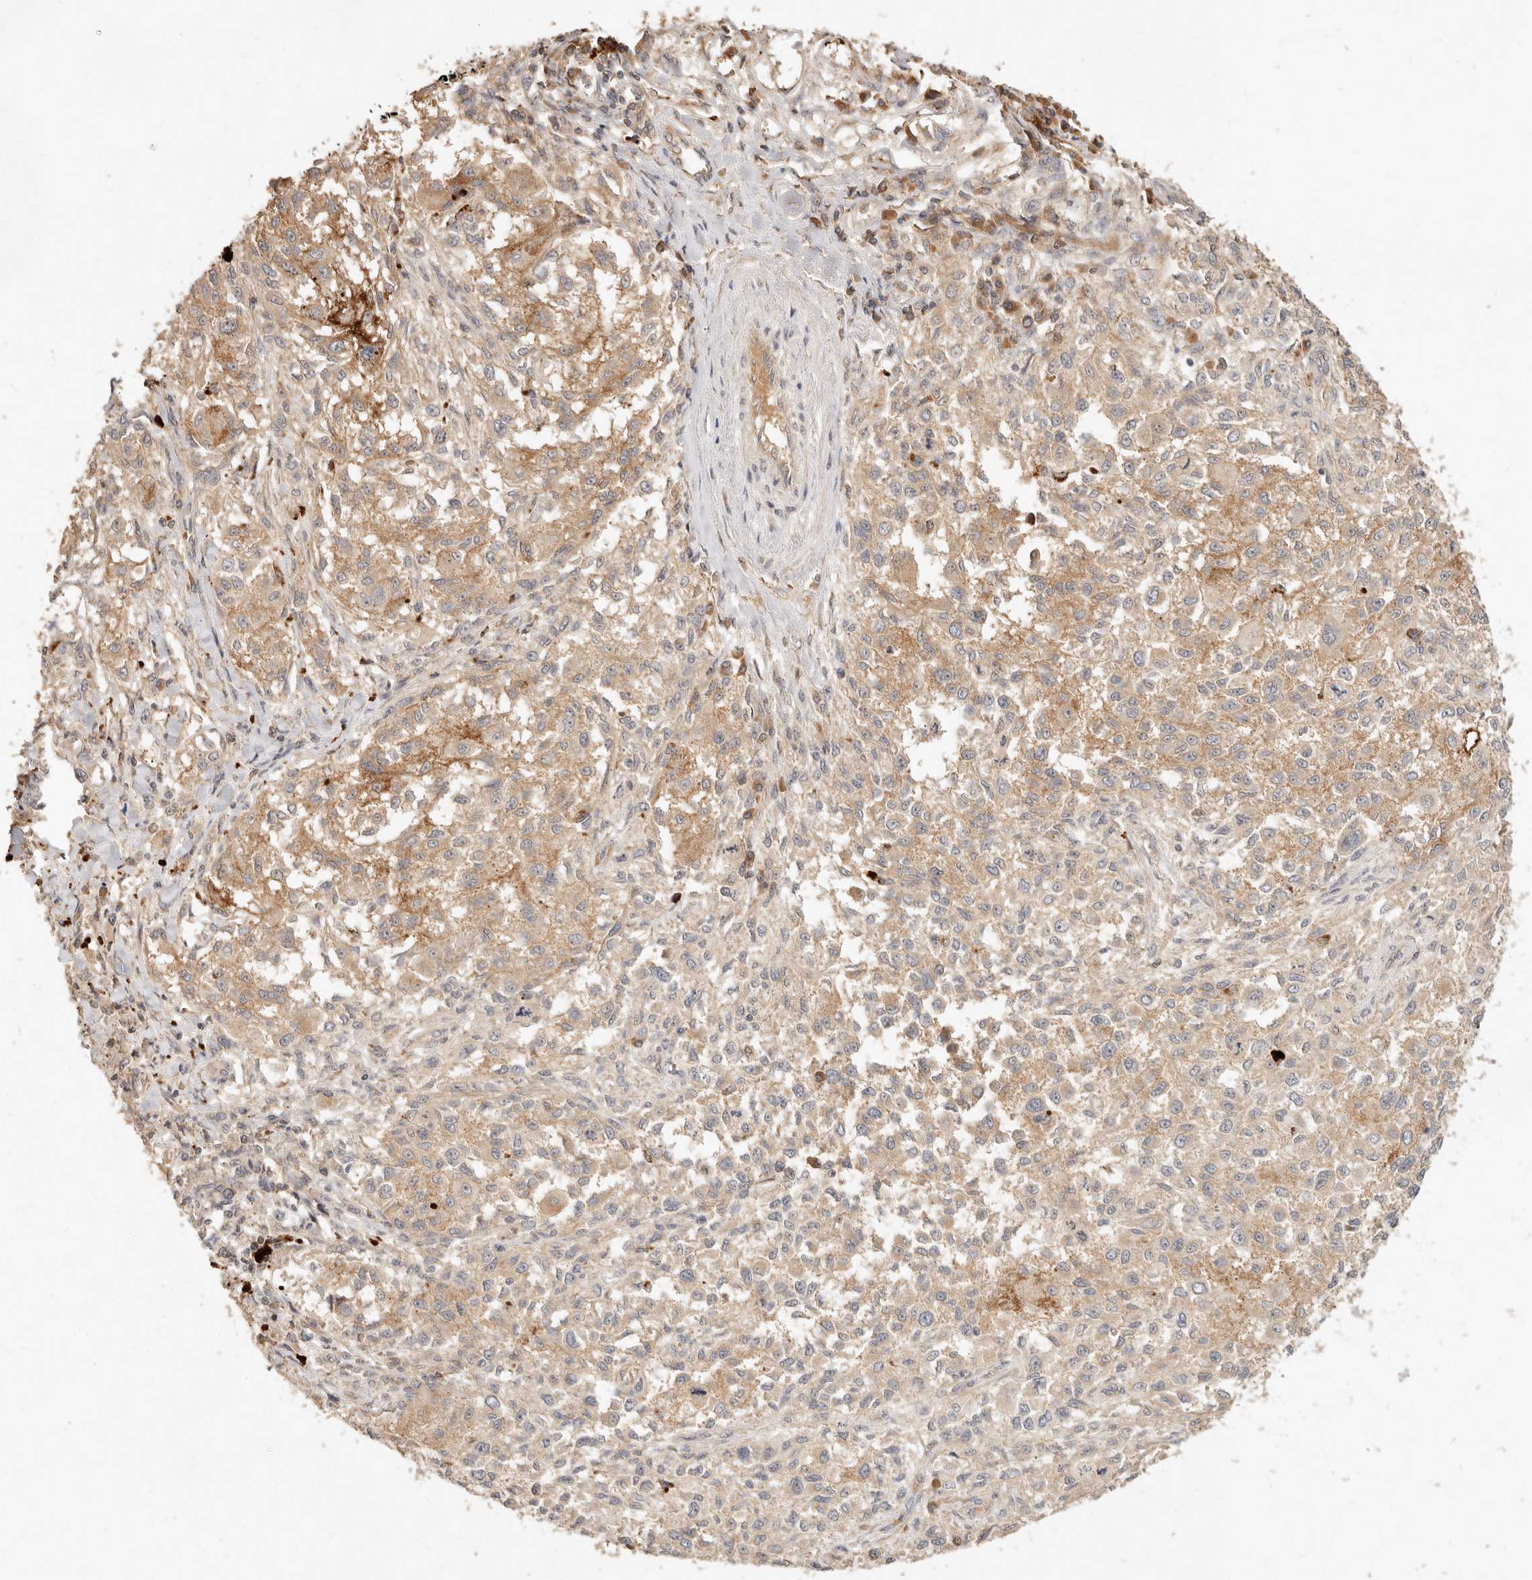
{"staining": {"intensity": "moderate", "quantity": ">75%", "location": "cytoplasmic/membranous"}, "tissue": "melanoma", "cell_type": "Tumor cells", "image_type": "cancer", "snomed": [{"axis": "morphology", "description": "Necrosis, NOS"}, {"axis": "morphology", "description": "Malignant melanoma, NOS"}, {"axis": "topography", "description": "Skin"}], "caption": "Brown immunohistochemical staining in human malignant melanoma displays moderate cytoplasmic/membranous expression in about >75% of tumor cells.", "gene": "FREM2", "patient": {"sex": "female", "age": 87}}